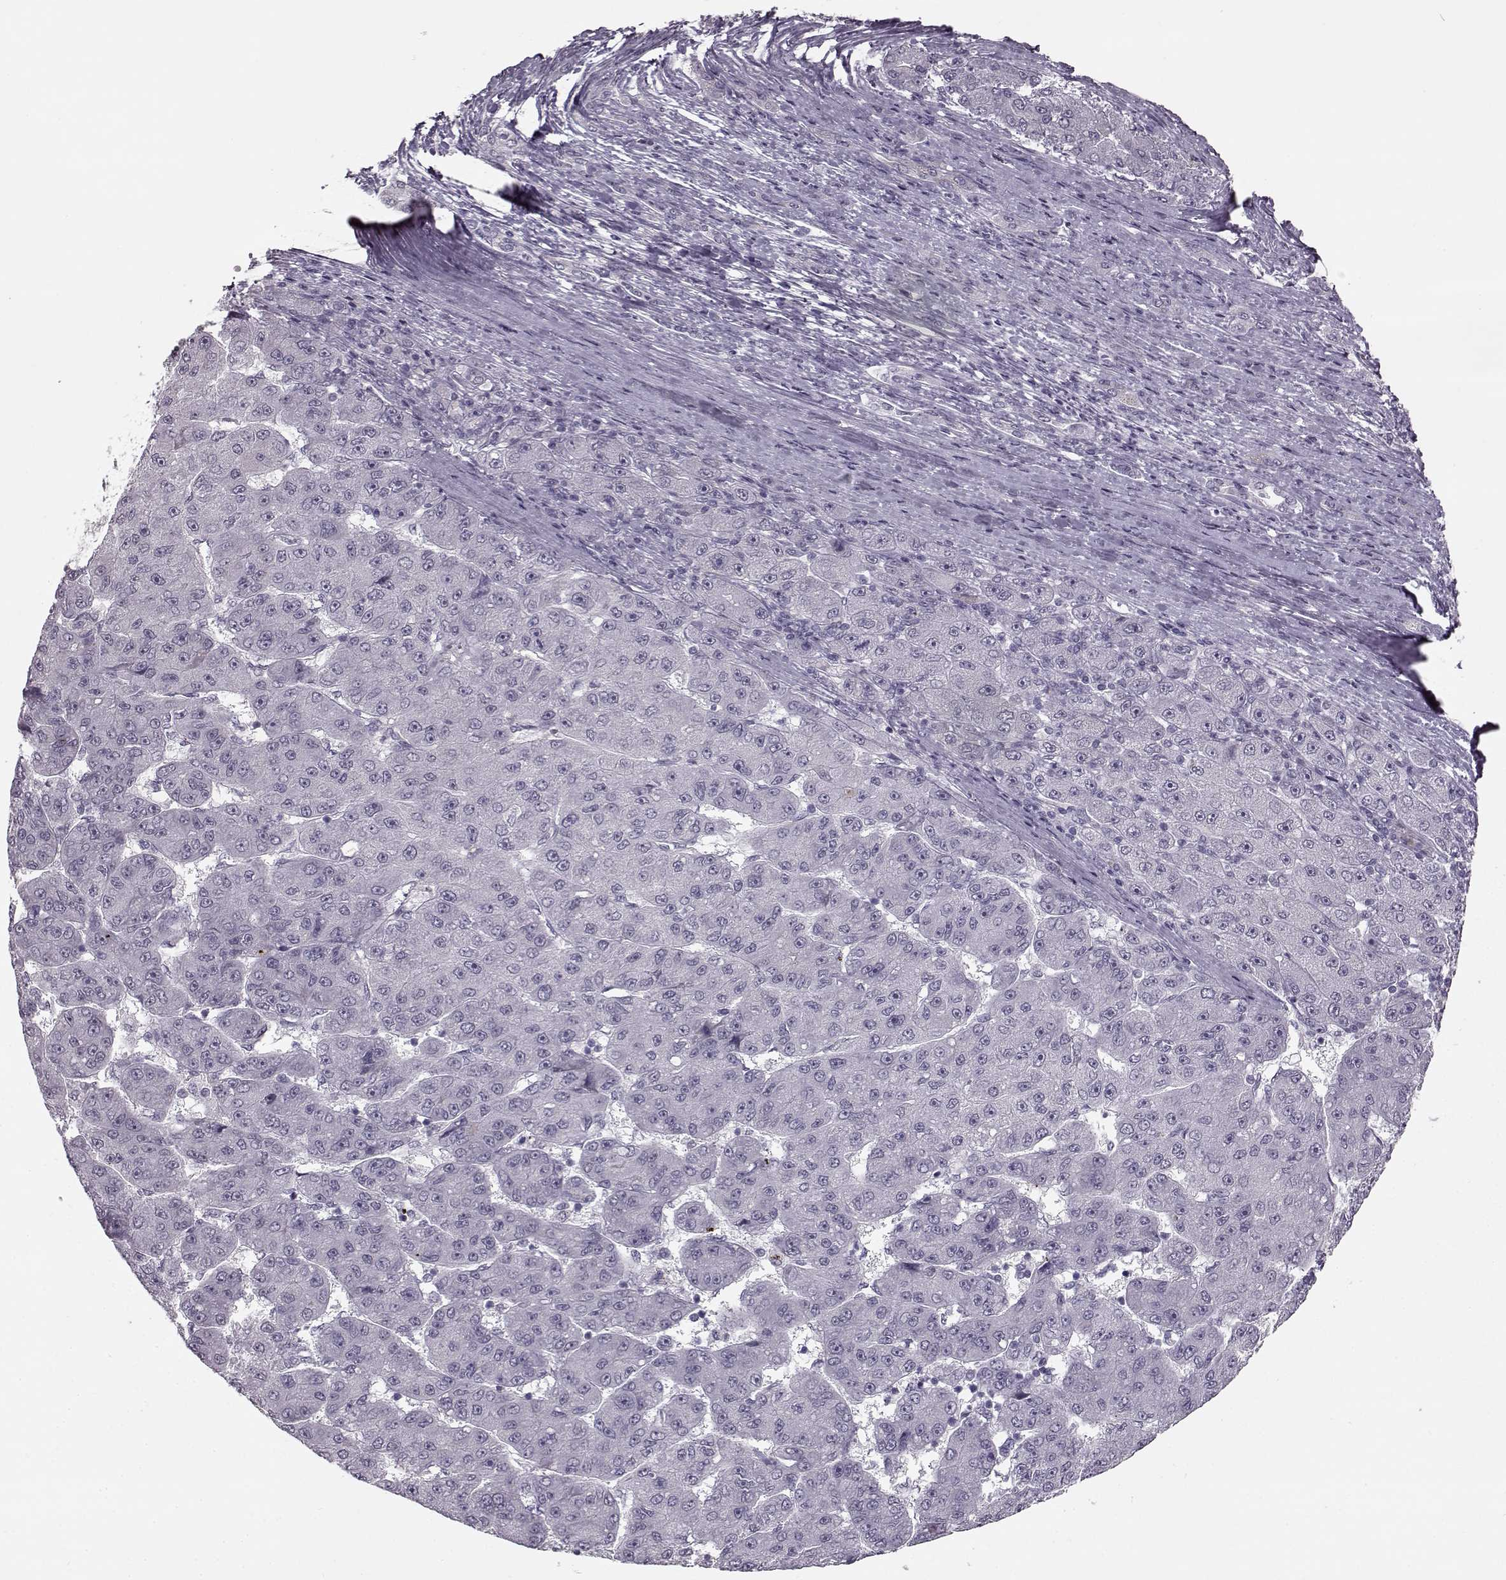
{"staining": {"intensity": "negative", "quantity": "none", "location": "none"}, "tissue": "liver cancer", "cell_type": "Tumor cells", "image_type": "cancer", "snomed": [{"axis": "morphology", "description": "Carcinoma, Hepatocellular, NOS"}, {"axis": "topography", "description": "Liver"}], "caption": "This micrograph is of hepatocellular carcinoma (liver) stained with IHC to label a protein in brown with the nuclei are counter-stained blue. There is no staining in tumor cells. Brightfield microscopy of immunohistochemistry stained with DAB (3,3'-diaminobenzidine) (brown) and hematoxylin (blue), captured at high magnification.", "gene": "MAP6D1", "patient": {"sex": "male", "age": 67}}